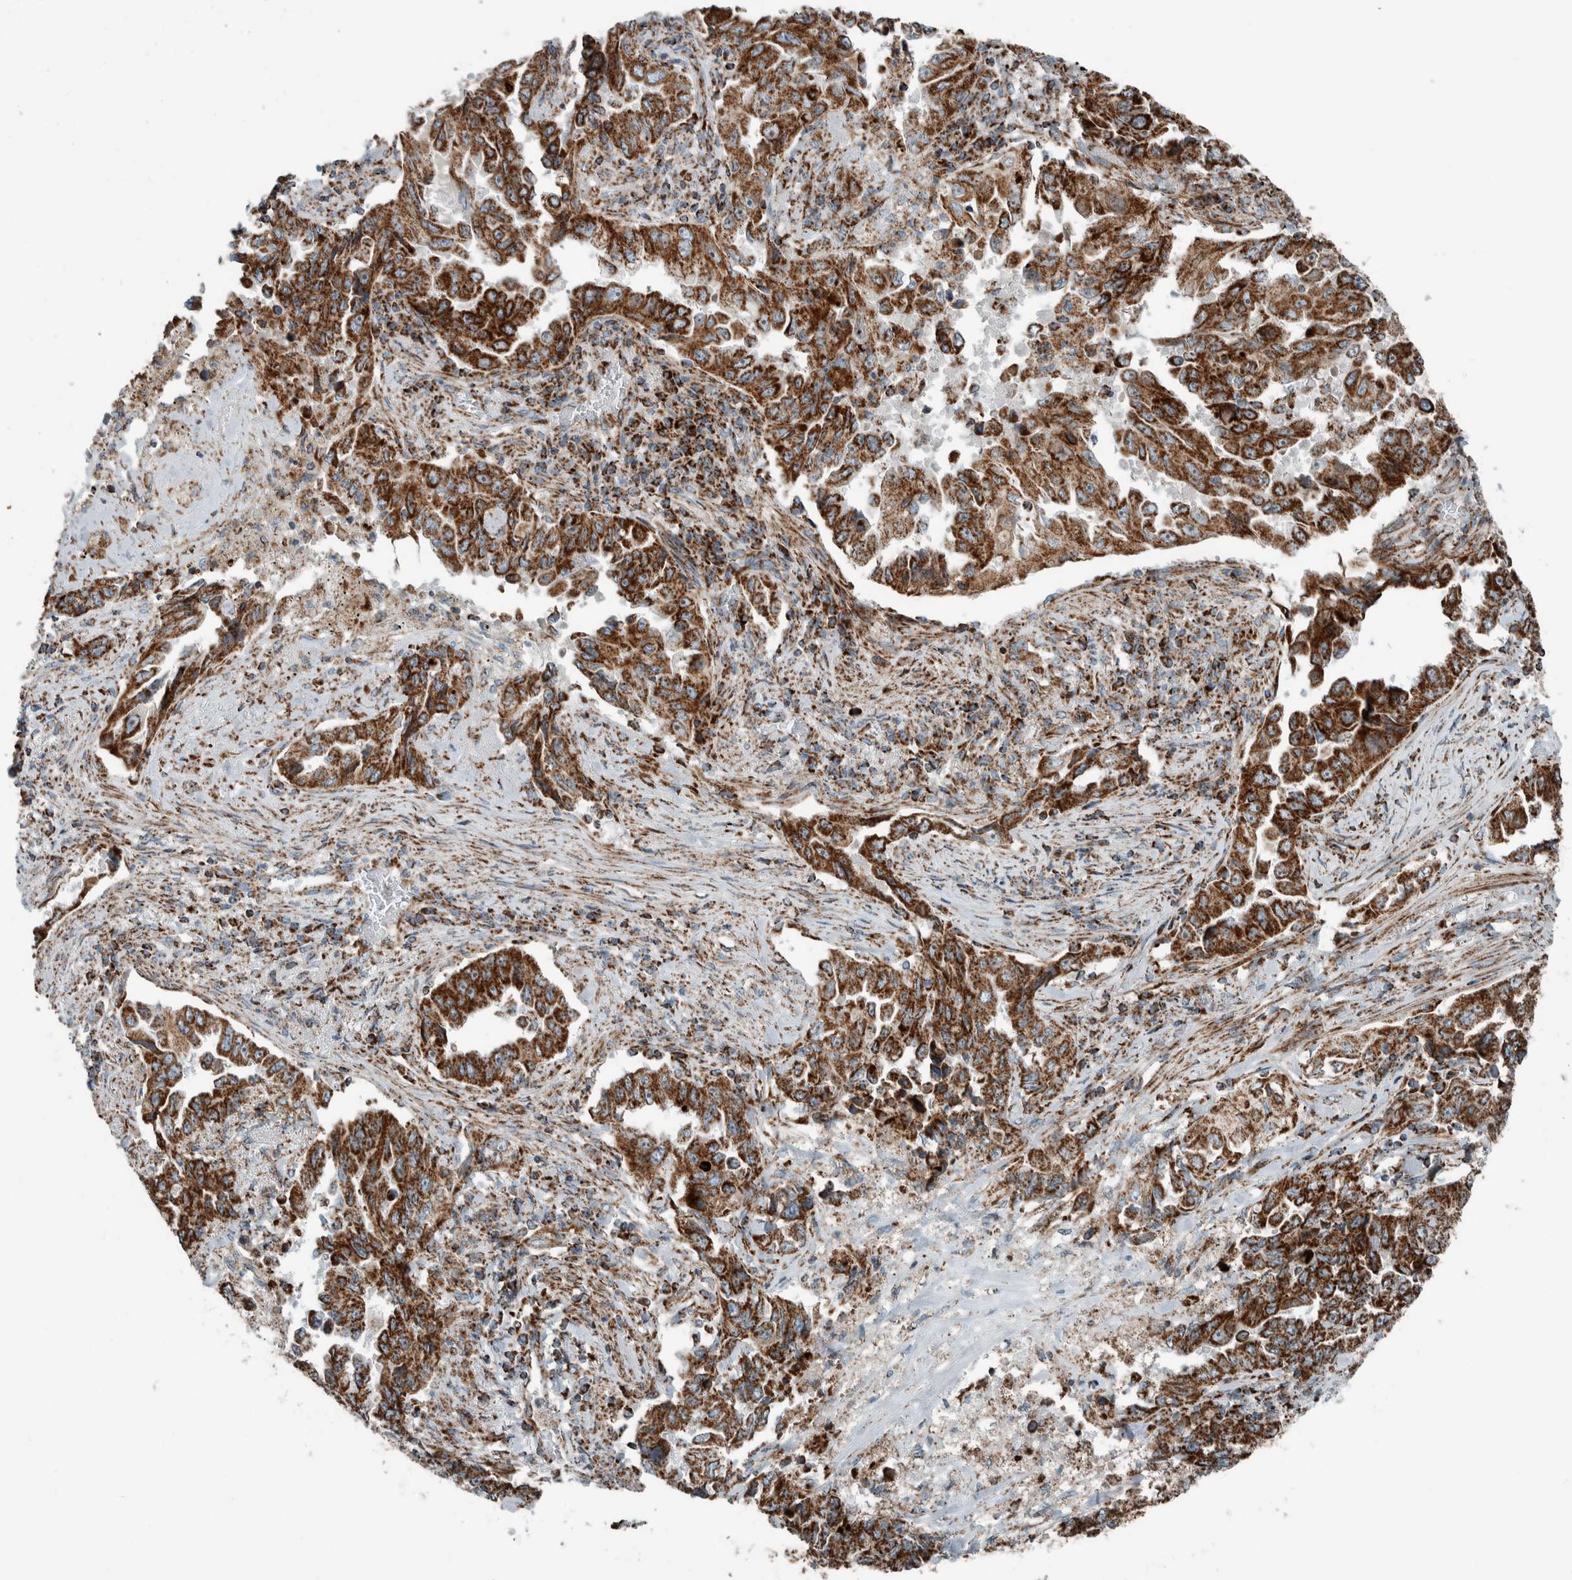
{"staining": {"intensity": "strong", "quantity": ">75%", "location": "cytoplasmic/membranous"}, "tissue": "lung cancer", "cell_type": "Tumor cells", "image_type": "cancer", "snomed": [{"axis": "morphology", "description": "Adenocarcinoma, NOS"}, {"axis": "topography", "description": "Lung"}], "caption": "Immunohistochemical staining of lung adenocarcinoma demonstrates high levels of strong cytoplasmic/membranous staining in about >75% of tumor cells.", "gene": "CNTROB", "patient": {"sex": "female", "age": 51}}